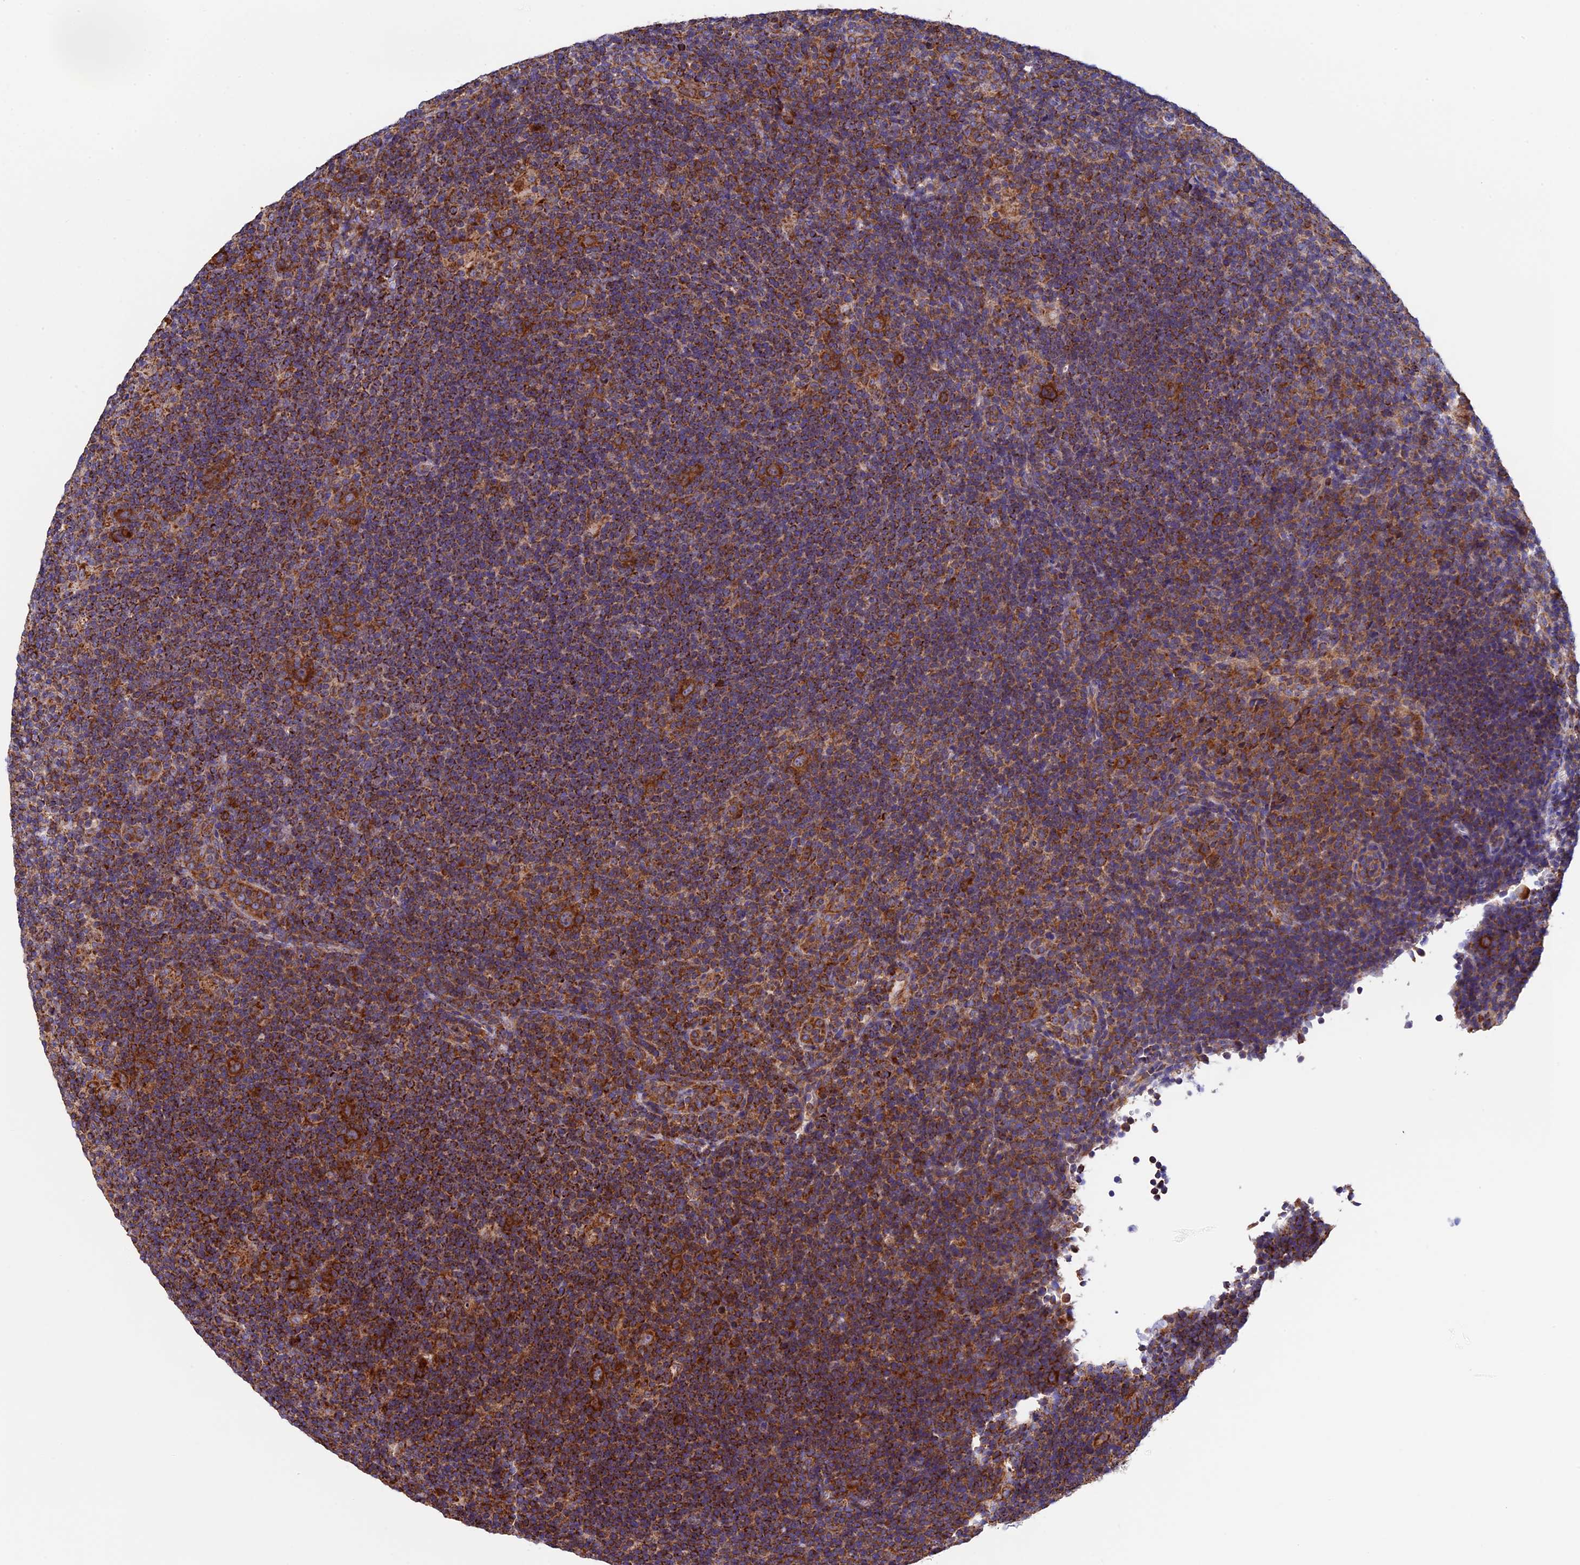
{"staining": {"intensity": "strong", "quantity": ">75%", "location": "cytoplasmic/membranous"}, "tissue": "lymphoma", "cell_type": "Tumor cells", "image_type": "cancer", "snomed": [{"axis": "morphology", "description": "Hodgkin's disease, NOS"}, {"axis": "topography", "description": "Lymph node"}], "caption": "Immunohistochemical staining of human lymphoma shows strong cytoplasmic/membranous protein staining in approximately >75% of tumor cells. (Stains: DAB (3,3'-diaminobenzidine) in brown, nuclei in blue, Microscopy: brightfield microscopy at high magnification).", "gene": "SLC9A5", "patient": {"sex": "female", "age": 57}}